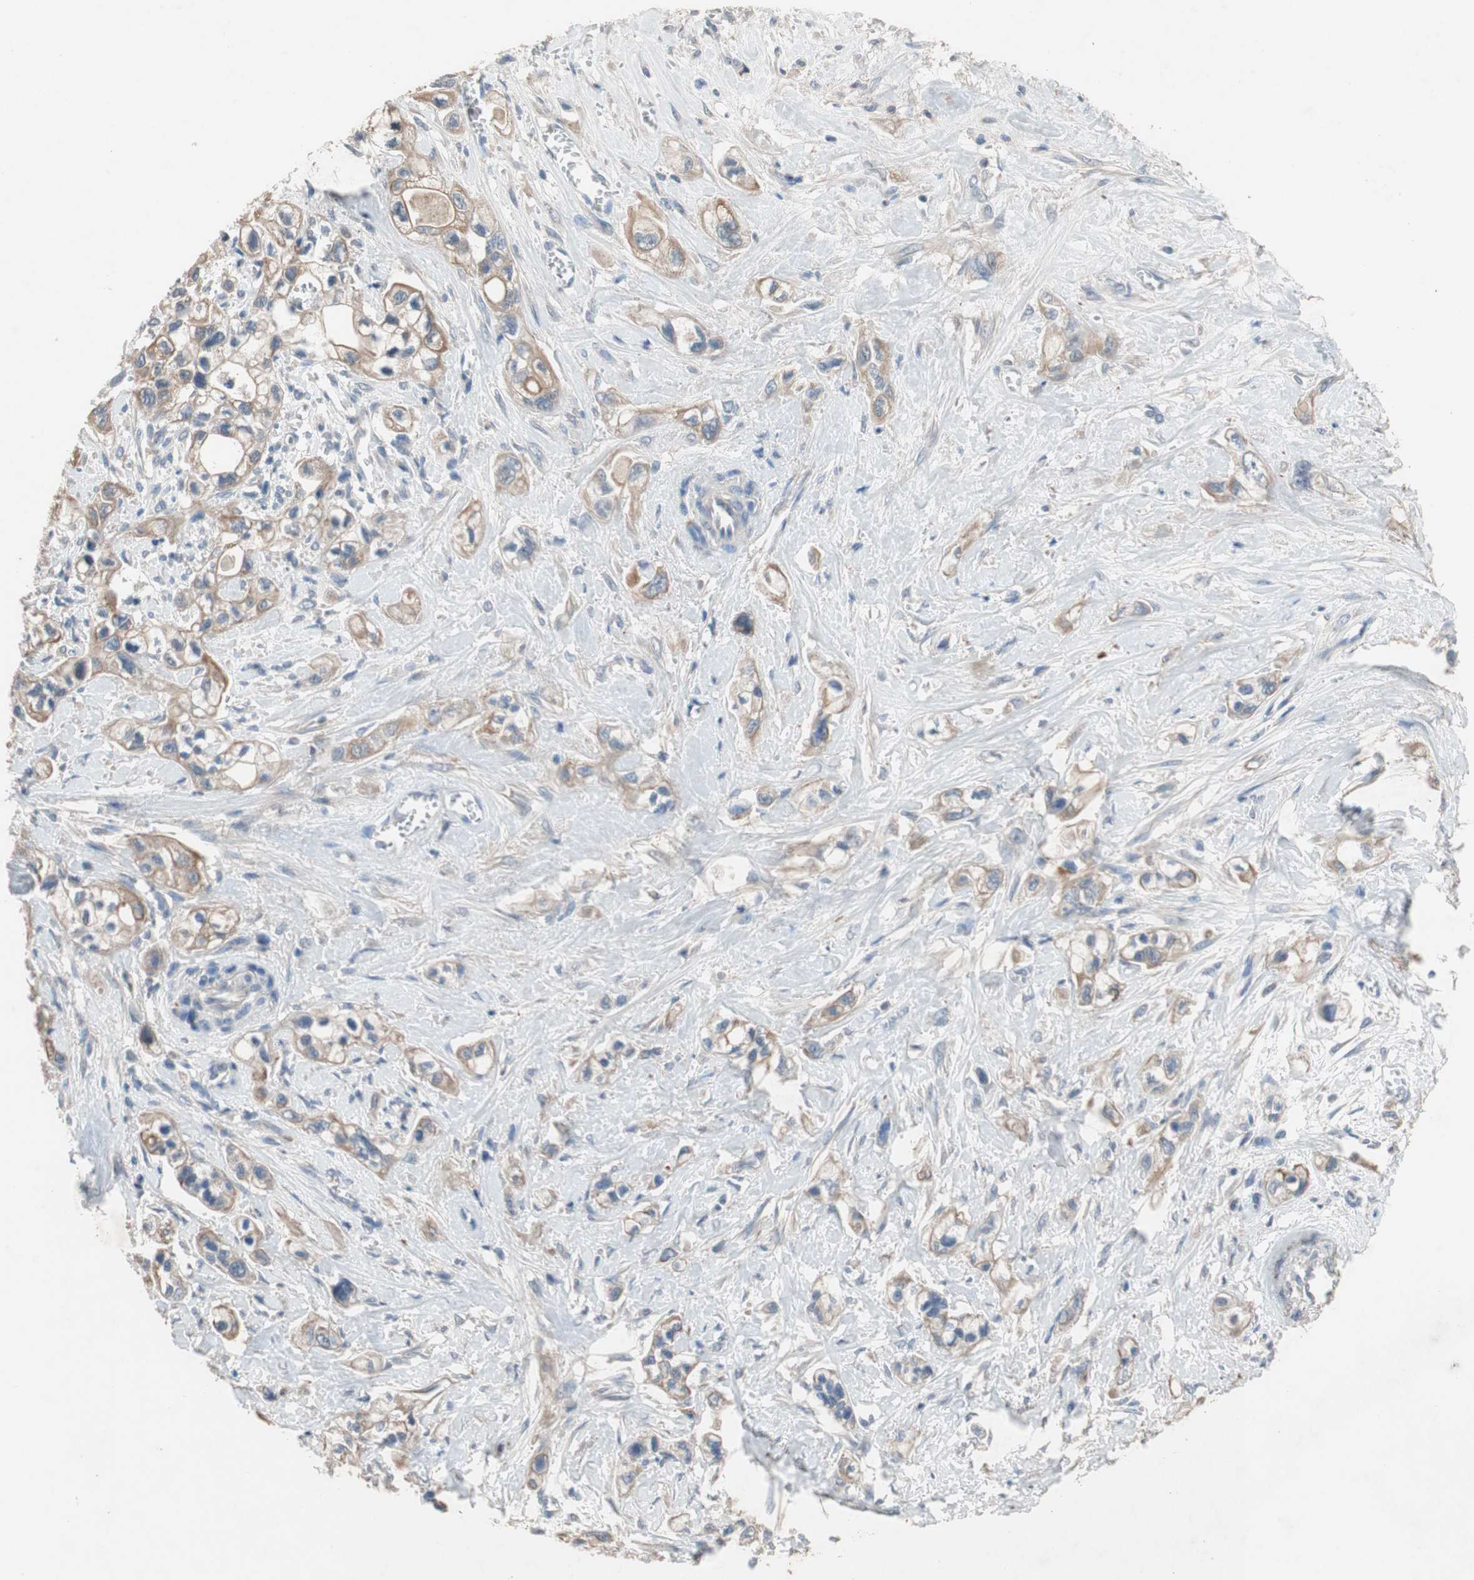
{"staining": {"intensity": "moderate", "quantity": ">75%", "location": "cytoplasmic/membranous"}, "tissue": "pancreatic cancer", "cell_type": "Tumor cells", "image_type": "cancer", "snomed": [{"axis": "morphology", "description": "Adenocarcinoma, NOS"}, {"axis": "topography", "description": "Pancreas"}], "caption": "Immunohistochemical staining of human pancreatic adenocarcinoma demonstrates medium levels of moderate cytoplasmic/membranous protein expression in approximately >75% of tumor cells.", "gene": "ADAP1", "patient": {"sex": "male", "age": 74}}